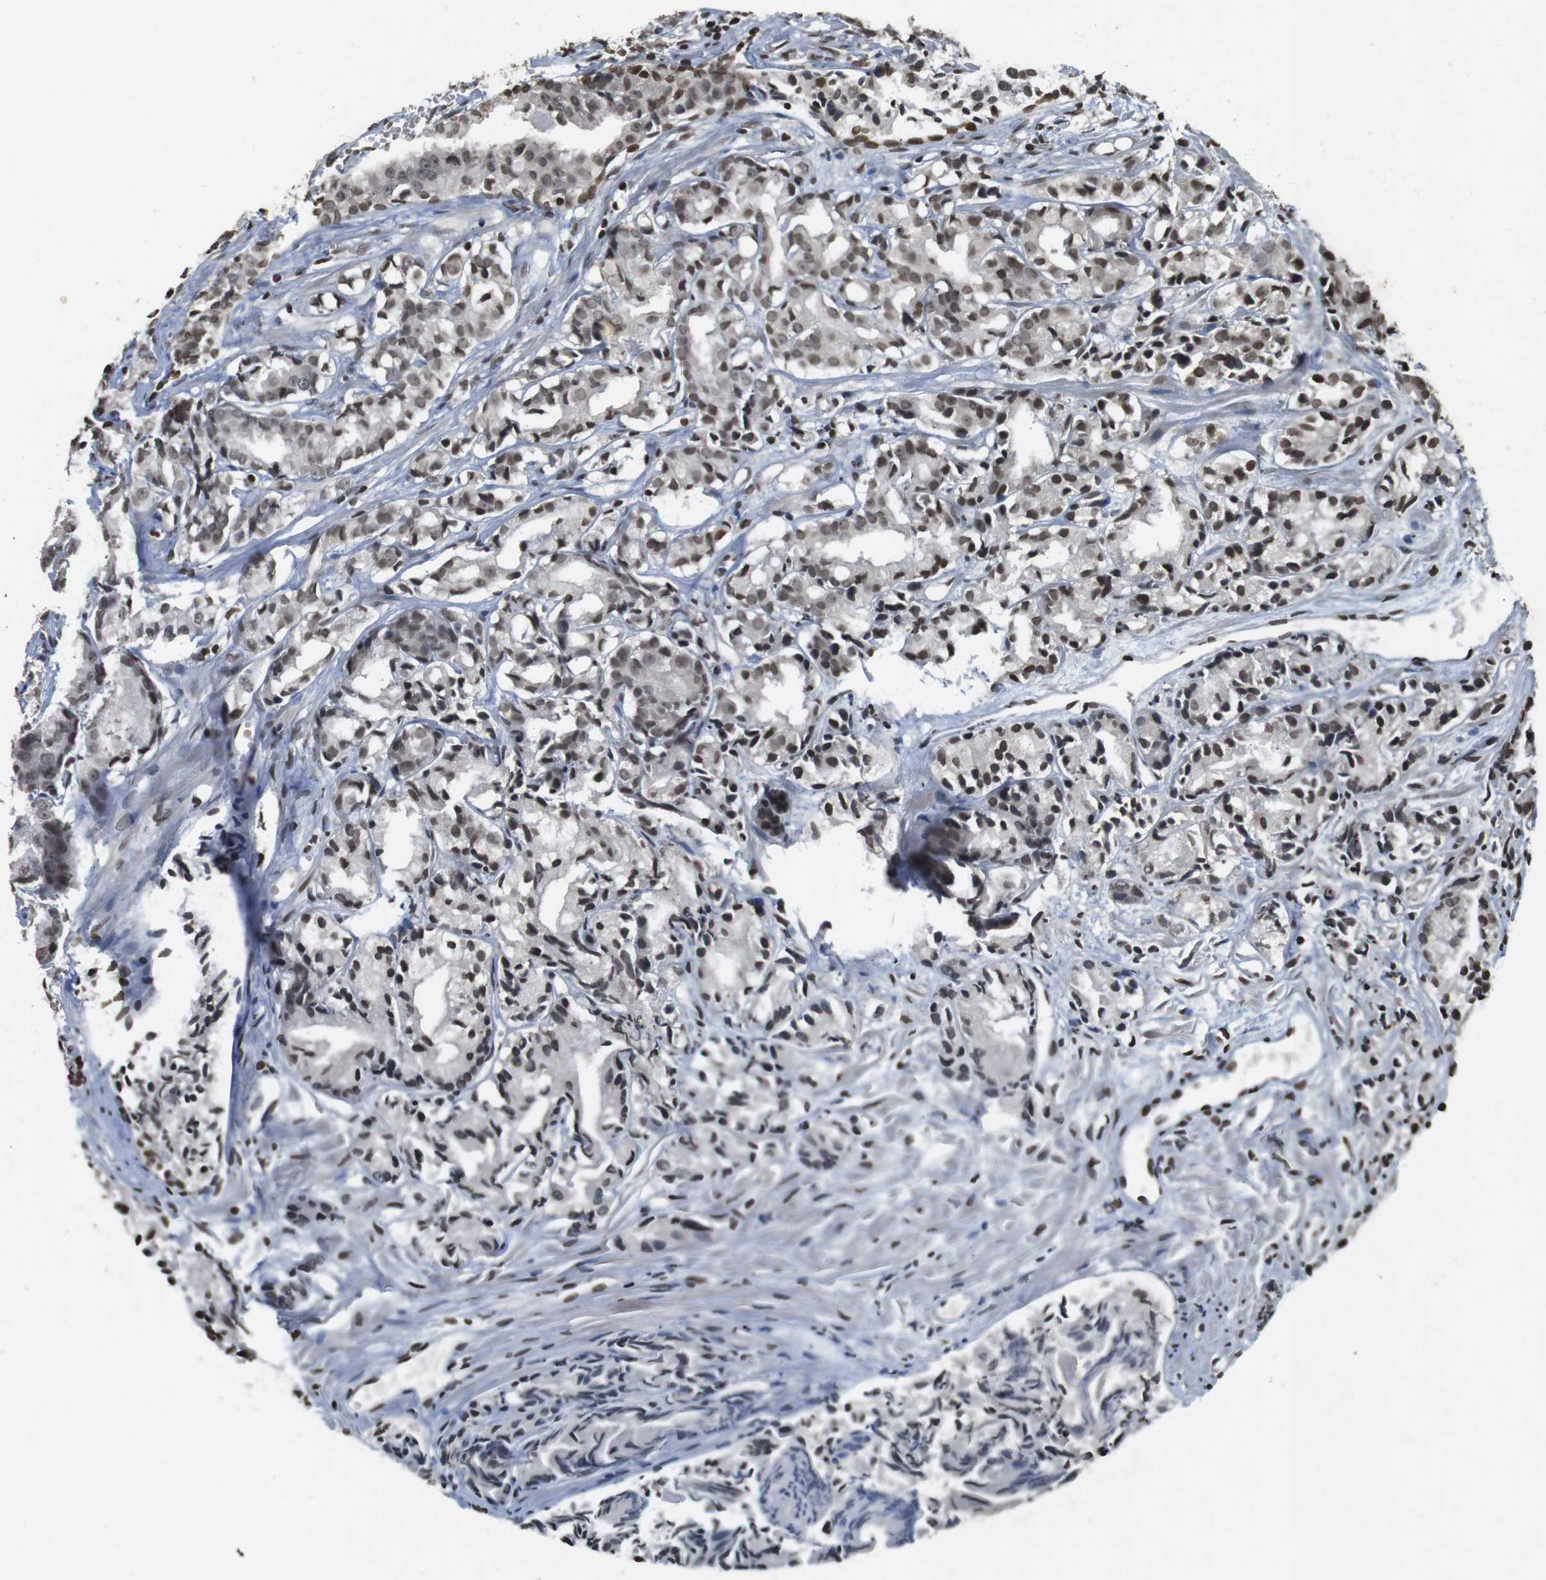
{"staining": {"intensity": "moderate", "quantity": ">75%", "location": "nuclear"}, "tissue": "prostate cancer", "cell_type": "Tumor cells", "image_type": "cancer", "snomed": [{"axis": "morphology", "description": "Adenocarcinoma, Low grade"}, {"axis": "topography", "description": "Prostate"}], "caption": "An immunohistochemistry (IHC) micrograph of tumor tissue is shown. Protein staining in brown shows moderate nuclear positivity in prostate cancer (low-grade adenocarcinoma) within tumor cells. (IHC, brightfield microscopy, high magnification).", "gene": "FOXA3", "patient": {"sex": "male", "age": 72}}